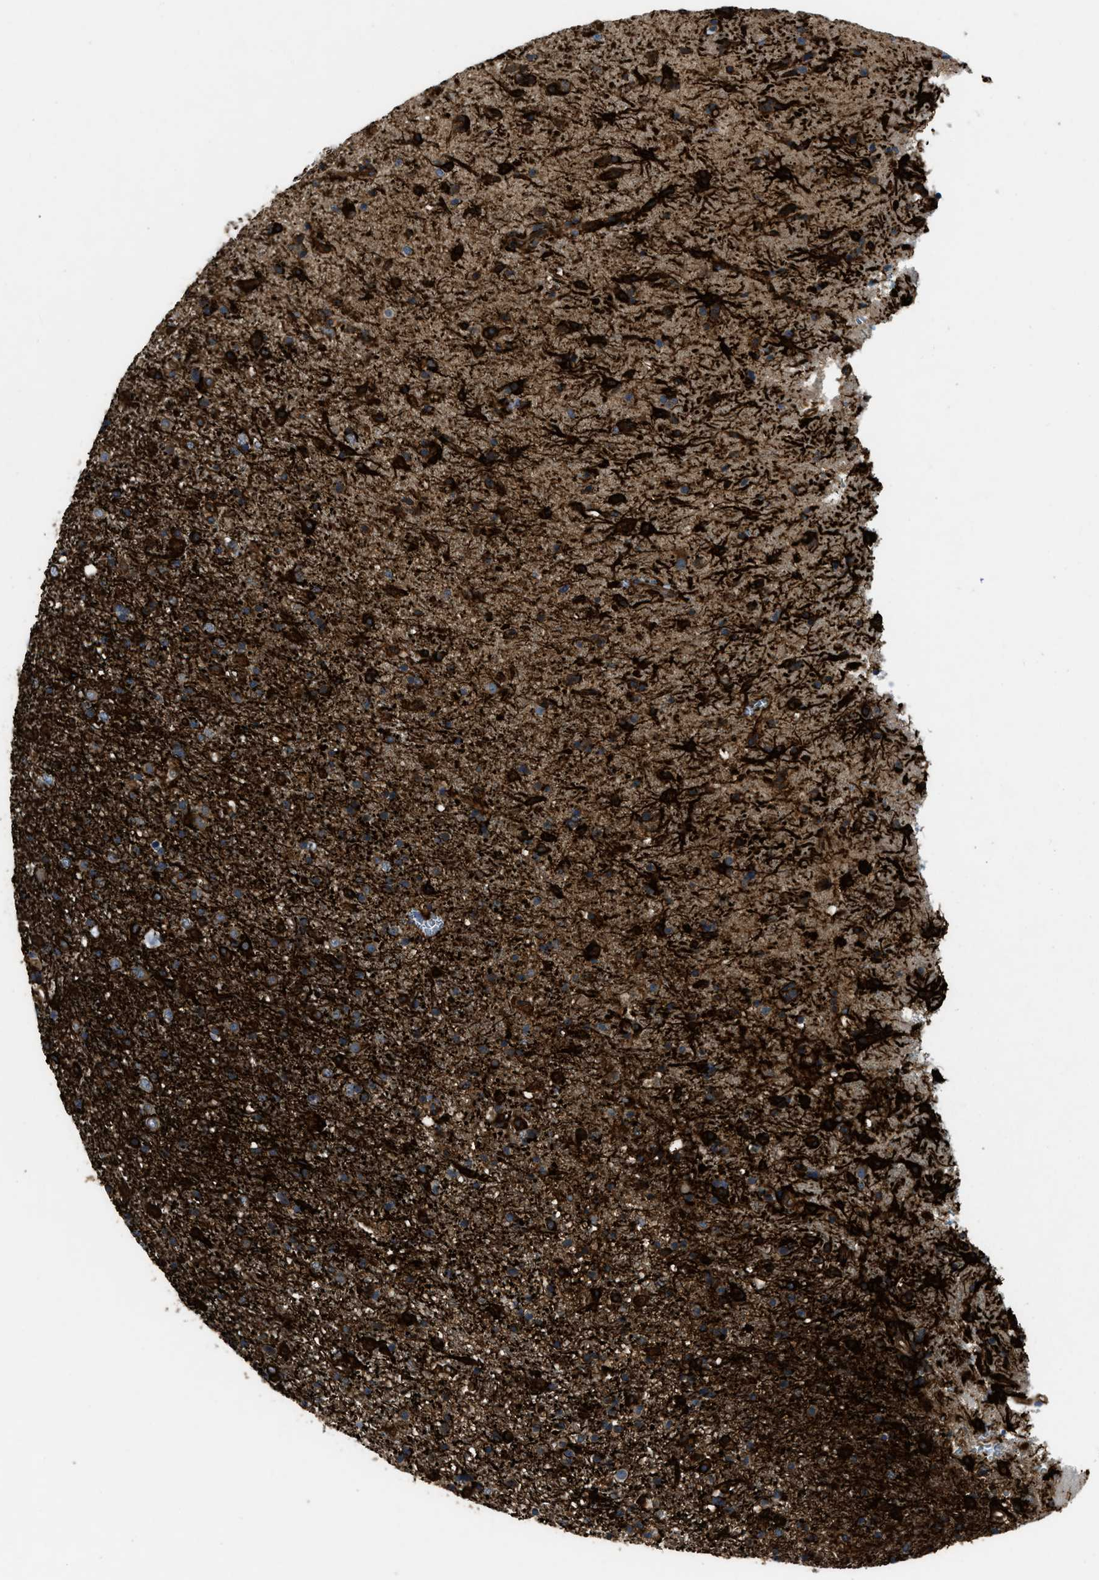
{"staining": {"intensity": "strong", "quantity": ">75%", "location": "cytoplasmic/membranous"}, "tissue": "glioma", "cell_type": "Tumor cells", "image_type": "cancer", "snomed": [{"axis": "morphology", "description": "Glioma, malignant, Low grade"}, {"axis": "topography", "description": "Brain"}], "caption": "There is high levels of strong cytoplasmic/membranous expression in tumor cells of glioma, as demonstrated by immunohistochemical staining (brown color).", "gene": "NYNRIN", "patient": {"sex": "male", "age": 65}}